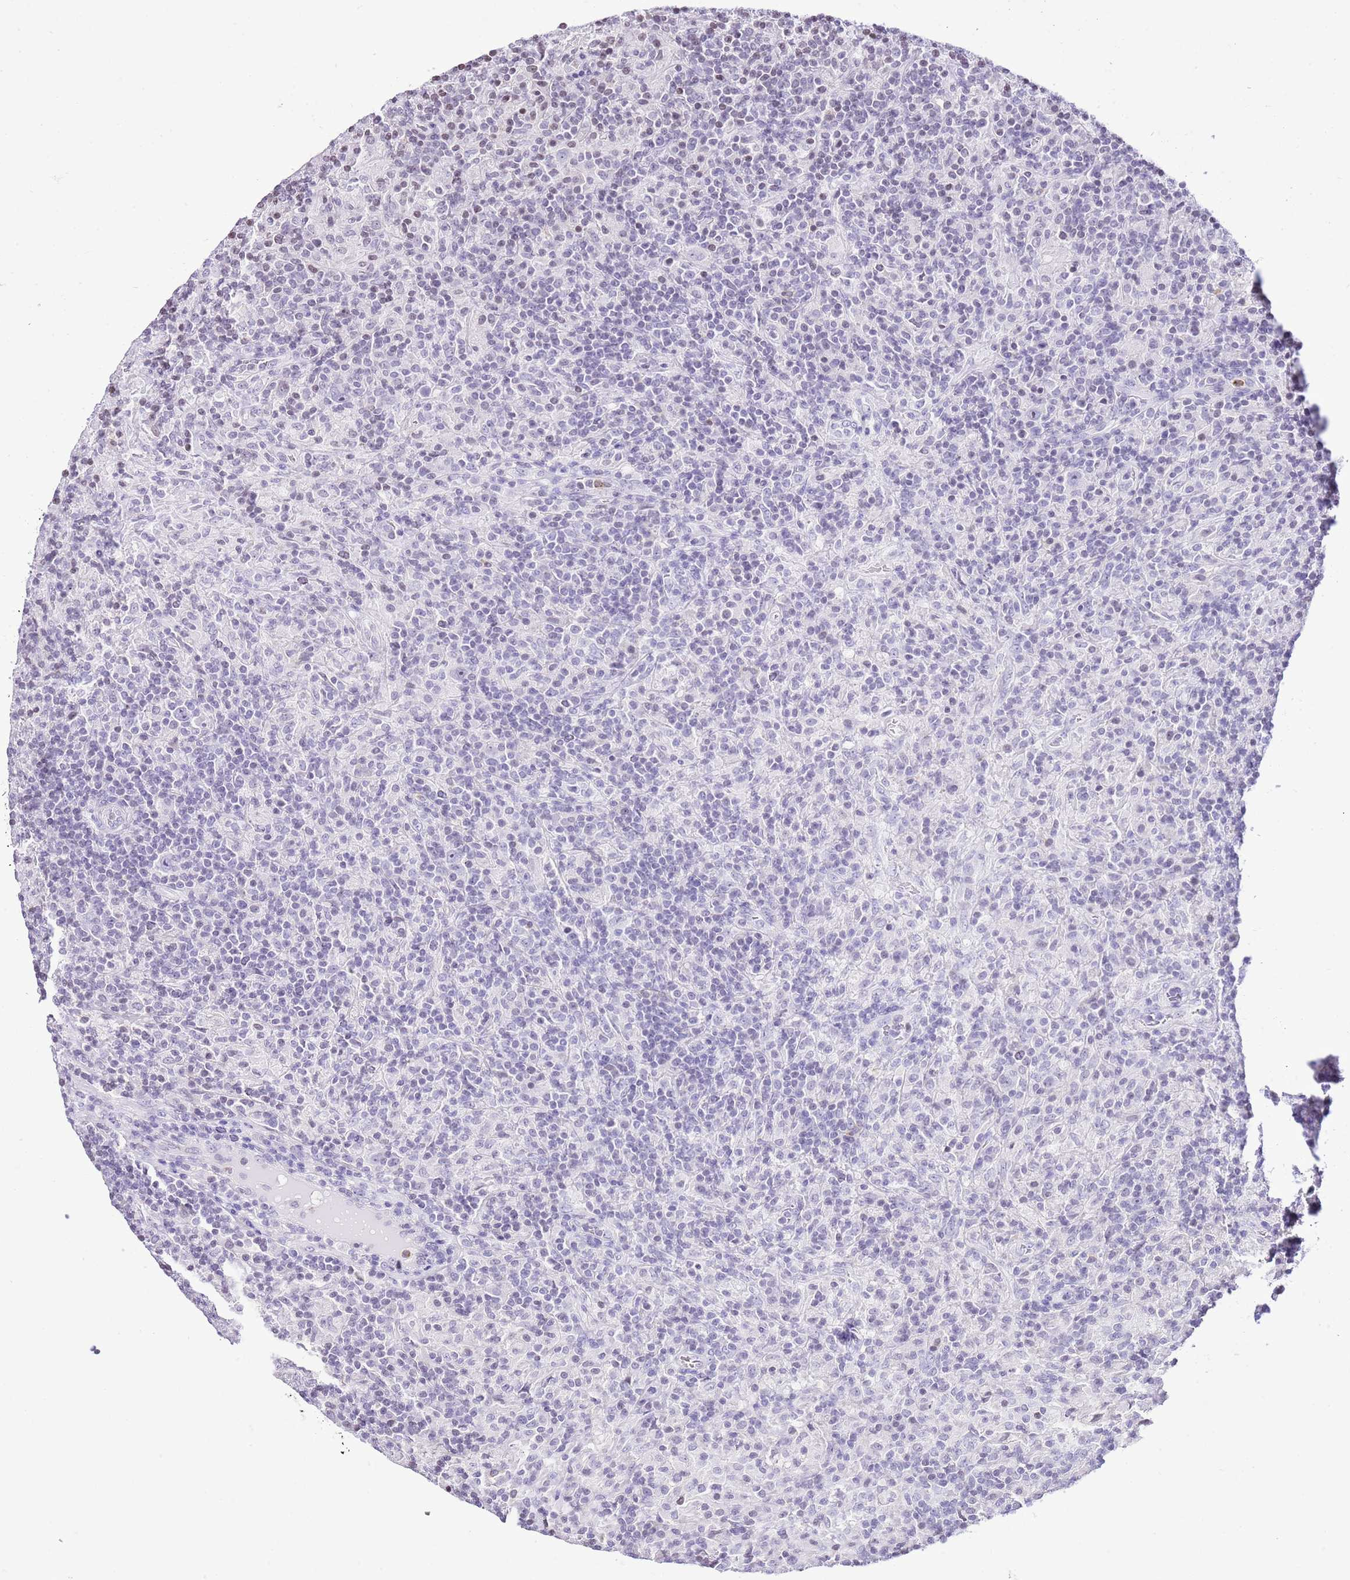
{"staining": {"intensity": "negative", "quantity": "none", "location": "none"}, "tissue": "lymphoma", "cell_type": "Tumor cells", "image_type": "cancer", "snomed": [{"axis": "morphology", "description": "Hodgkin's disease, NOS"}, {"axis": "topography", "description": "Lymph node"}], "caption": "Human lymphoma stained for a protein using immunohistochemistry (IHC) displays no staining in tumor cells.", "gene": "PRR15", "patient": {"sex": "male", "age": 70}}